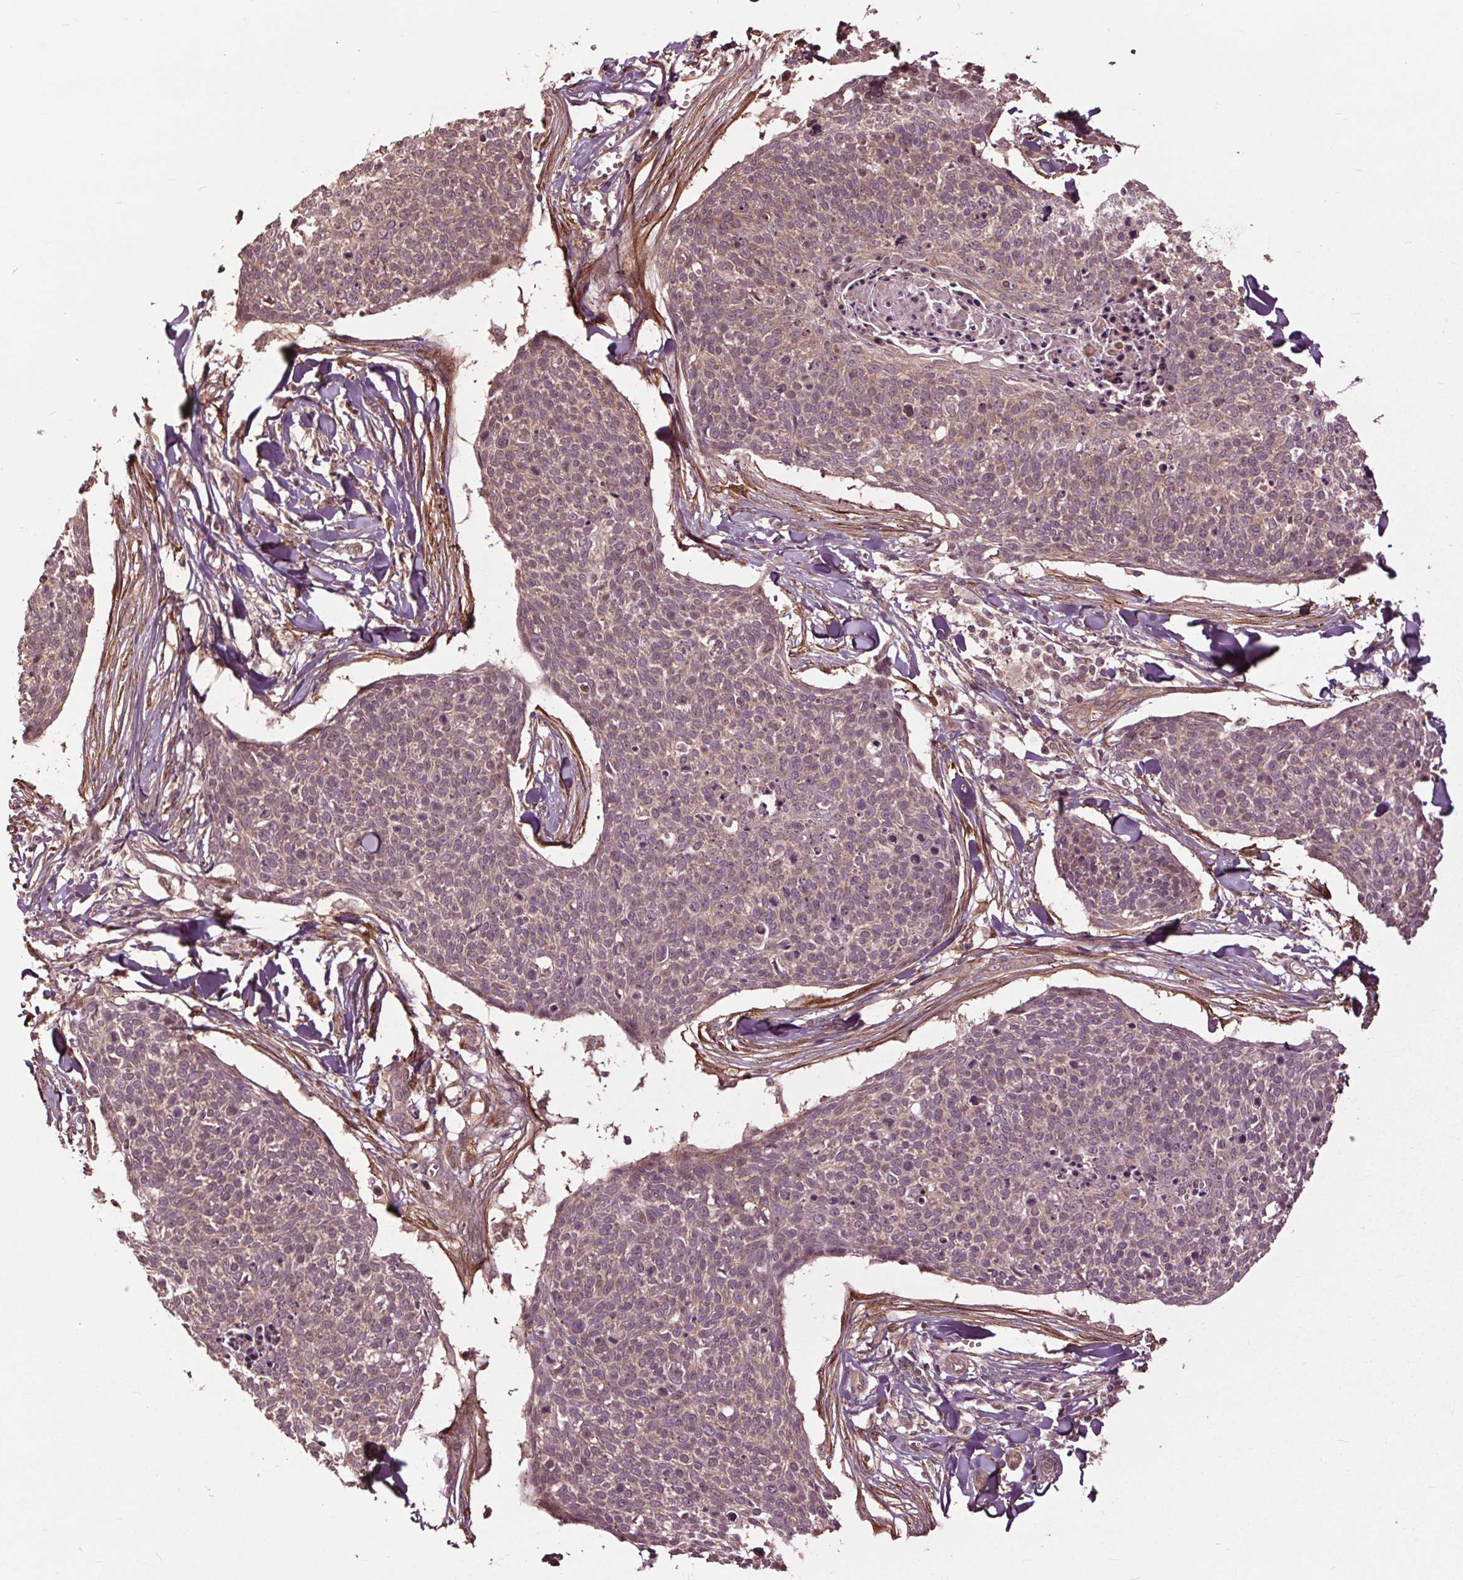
{"staining": {"intensity": "weak", "quantity": ">75%", "location": "nuclear"}, "tissue": "skin cancer", "cell_type": "Tumor cells", "image_type": "cancer", "snomed": [{"axis": "morphology", "description": "Squamous cell carcinoma, NOS"}, {"axis": "topography", "description": "Skin"}, {"axis": "topography", "description": "Vulva"}], "caption": "Approximately >75% of tumor cells in human skin cancer (squamous cell carcinoma) exhibit weak nuclear protein staining as visualized by brown immunohistochemical staining.", "gene": "CEP95", "patient": {"sex": "female", "age": 75}}